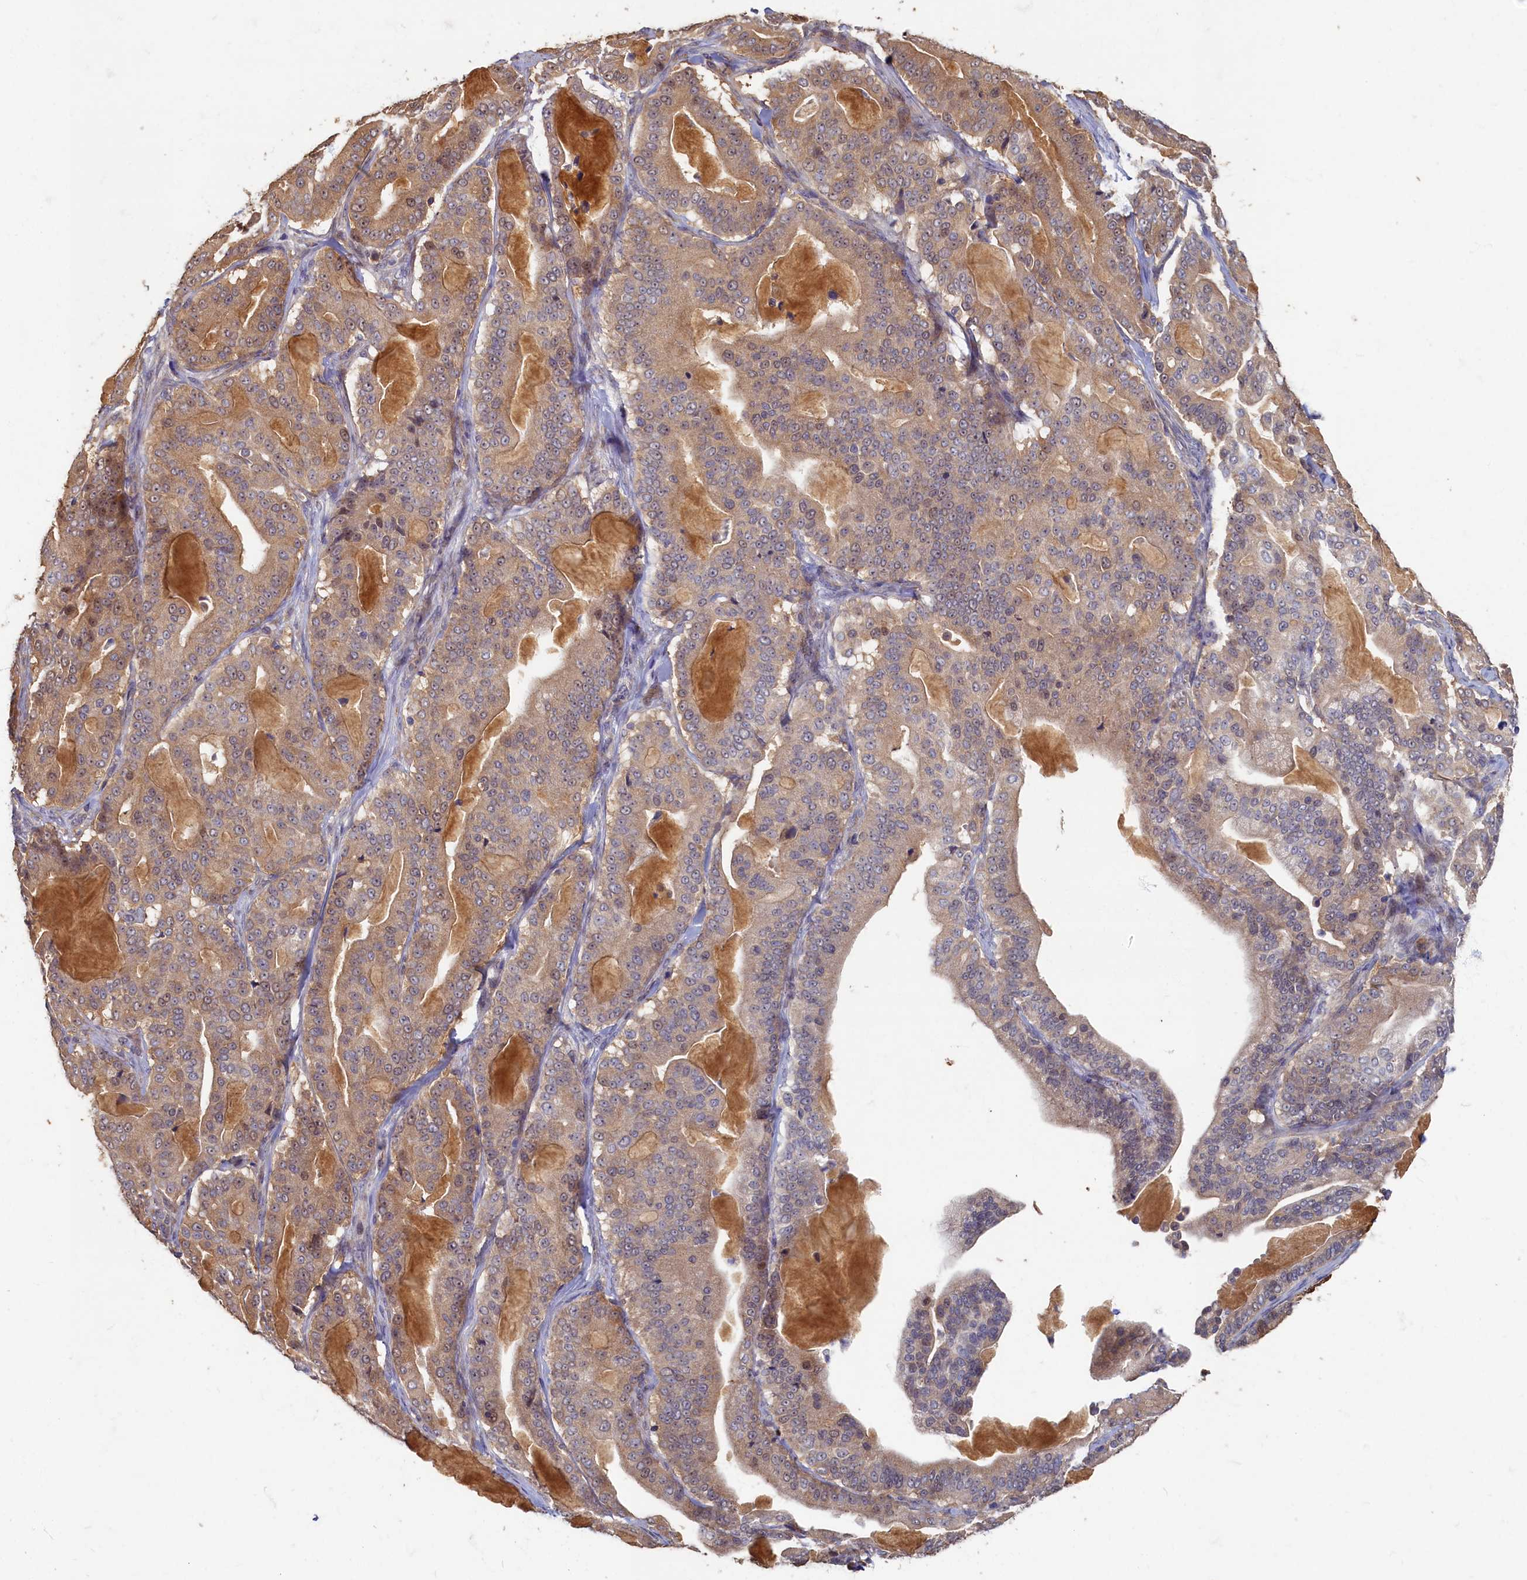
{"staining": {"intensity": "weak", "quantity": ">75%", "location": "cytoplasmic/membranous"}, "tissue": "pancreatic cancer", "cell_type": "Tumor cells", "image_type": "cancer", "snomed": [{"axis": "morphology", "description": "Adenocarcinoma, NOS"}, {"axis": "topography", "description": "Pancreas"}], "caption": "An image of adenocarcinoma (pancreatic) stained for a protein shows weak cytoplasmic/membranous brown staining in tumor cells.", "gene": "HUNK", "patient": {"sex": "male", "age": 63}}